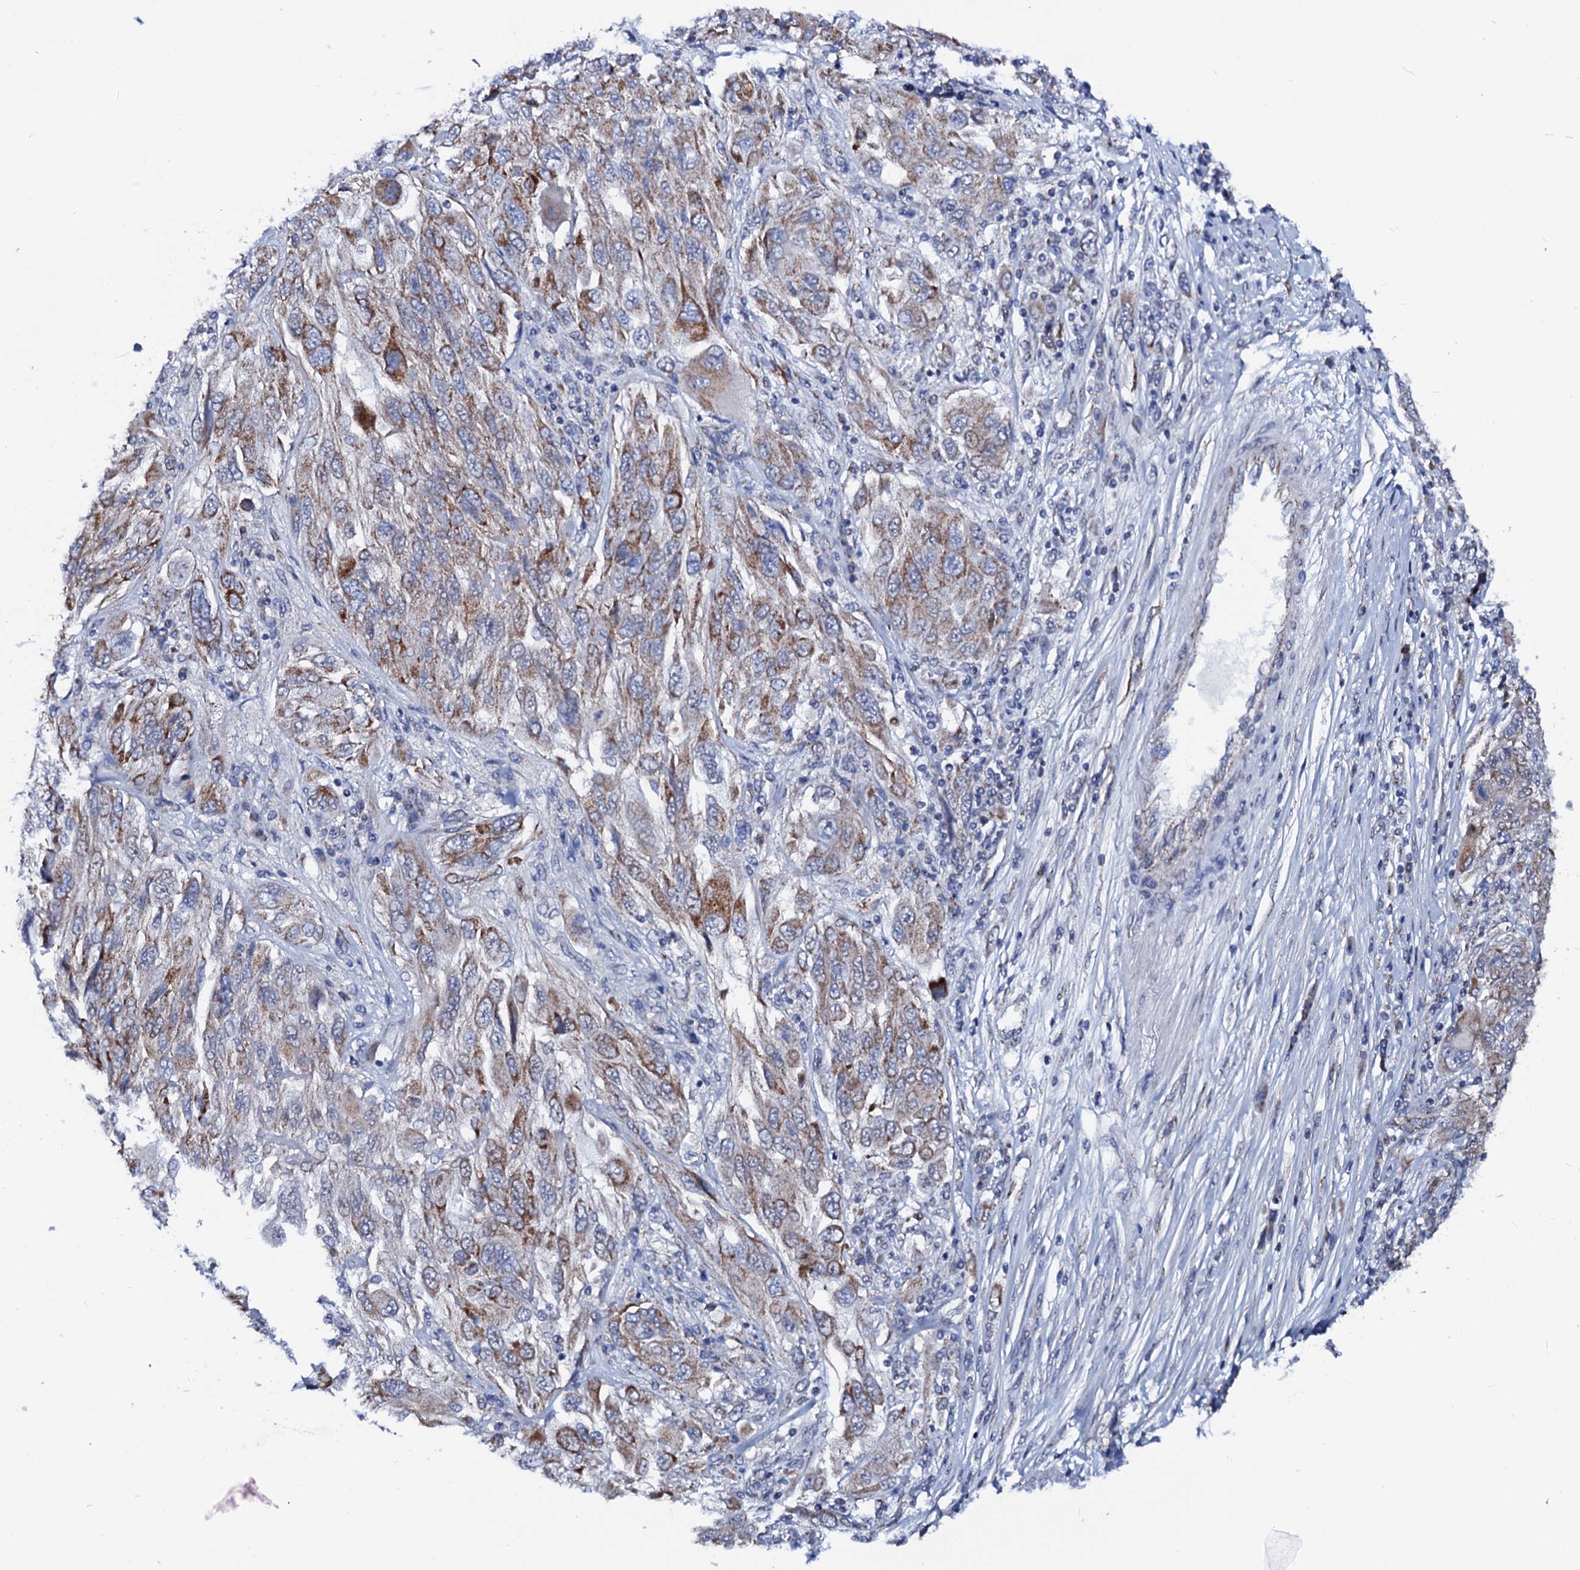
{"staining": {"intensity": "weak", "quantity": "25%-75%", "location": "cytoplasmic/membranous"}, "tissue": "melanoma", "cell_type": "Tumor cells", "image_type": "cancer", "snomed": [{"axis": "morphology", "description": "Malignant melanoma, NOS"}, {"axis": "topography", "description": "Skin"}], "caption": "A micrograph of human melanoma stained for a protein demonstrates weak cytoplasmic/membranous brown staining in tumor cells. The staining is performed using DAB (3,3'-diaminobenzidine) brown chromogen to label protein expression. The nuclei are counter-stained blue using hematoxylin.", "gene": "PTCD3", "patient": {"sex": "female", "age": 91}}